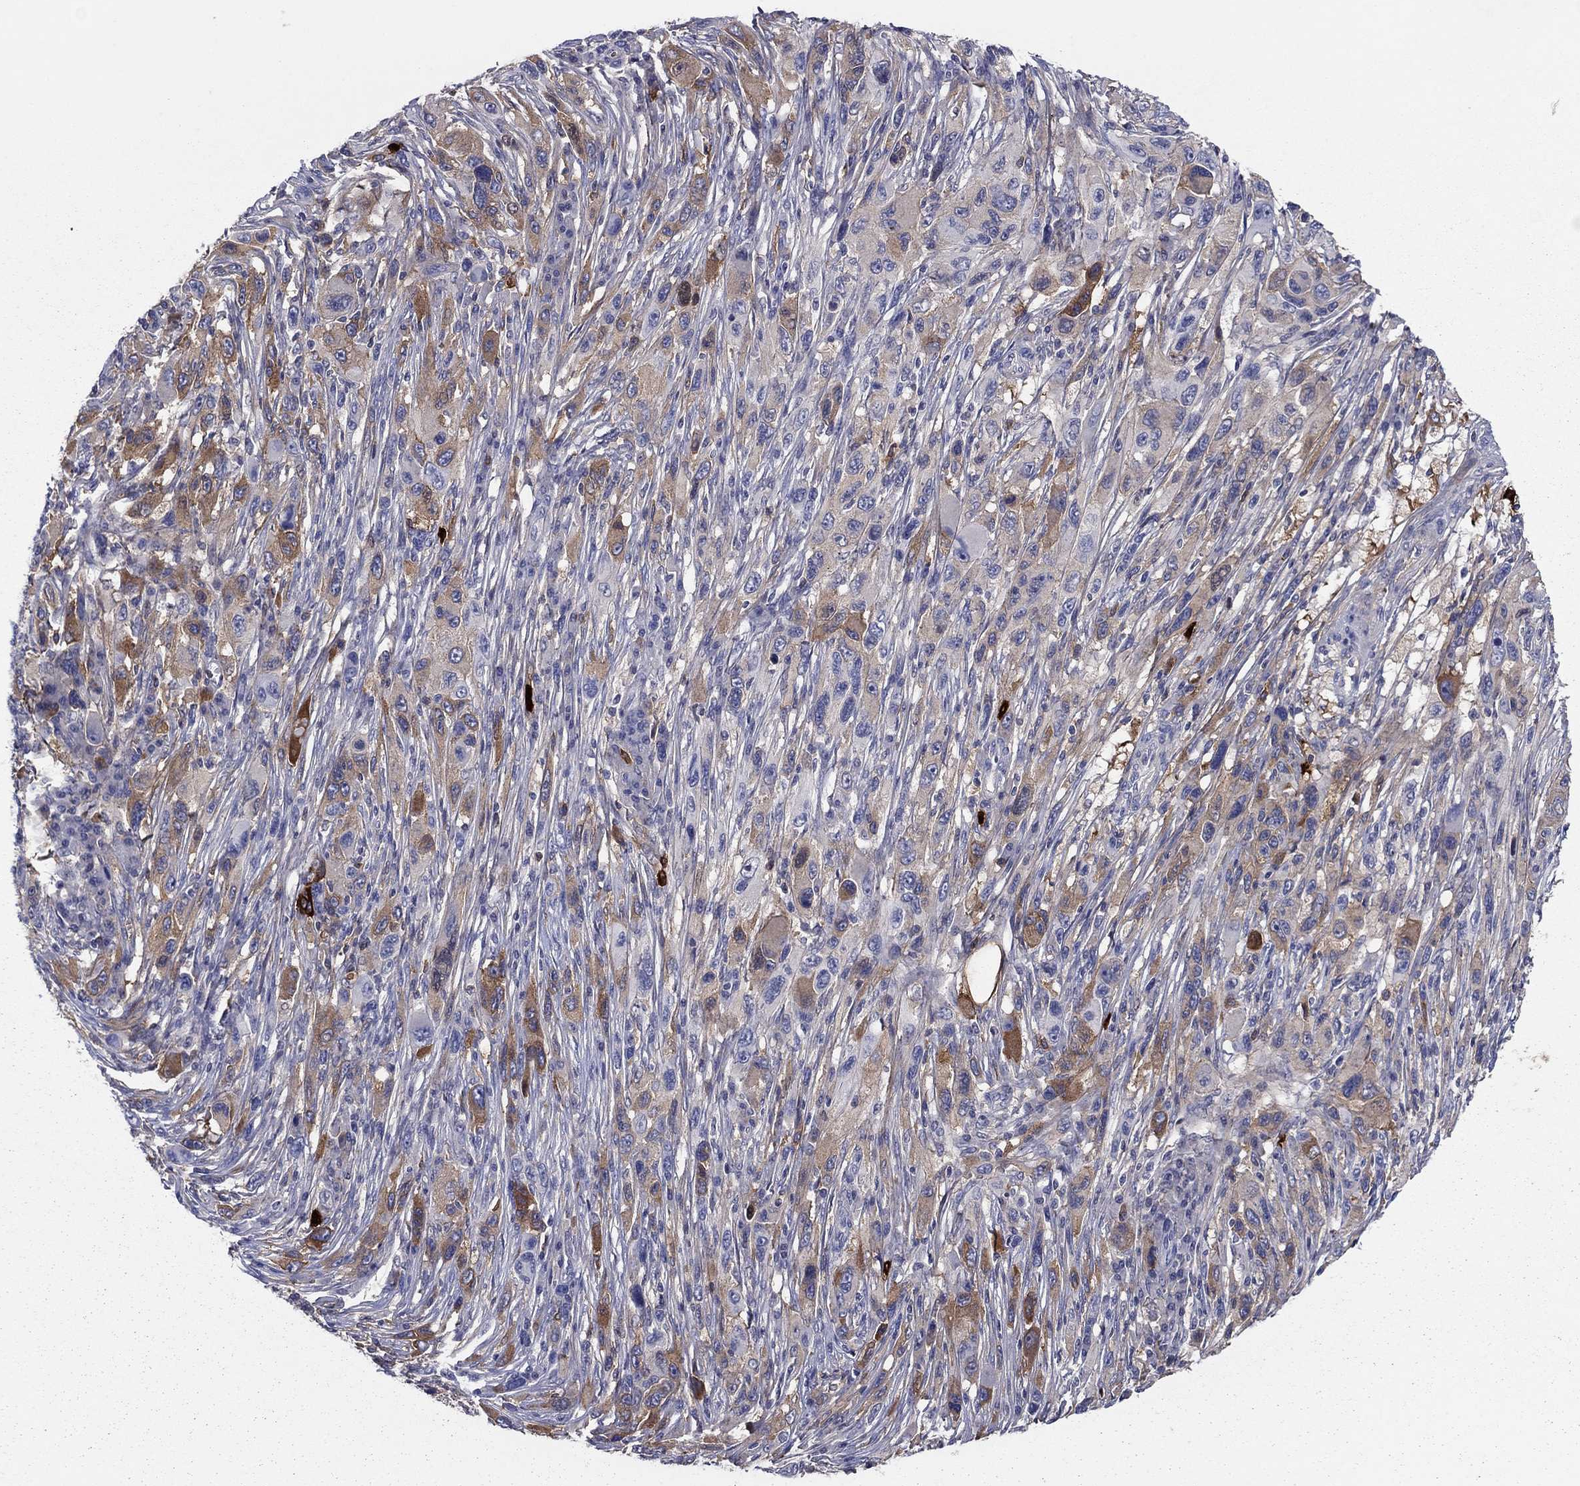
{"staining": {"intensity": "moderate", "quantity": "<25%", "location": "cytoplasmic/membranous"}, "tissue": "melanoma", "cell_type": "Tumor cells", "image_type": "cancer", "snomed": [{"axis": "morphology", "description": "Malignant melanoma, NOS"}, {"axis": "topography", "description": "Skin"}], "caption": "Immunohistochemical staining of human malignant melanoma reveals moderate cytoplasmic/membranous protein positivity in approximately <25% of tumor cells.", "gene": "HPX", "patient": {"sex": "male", "age": 53}}